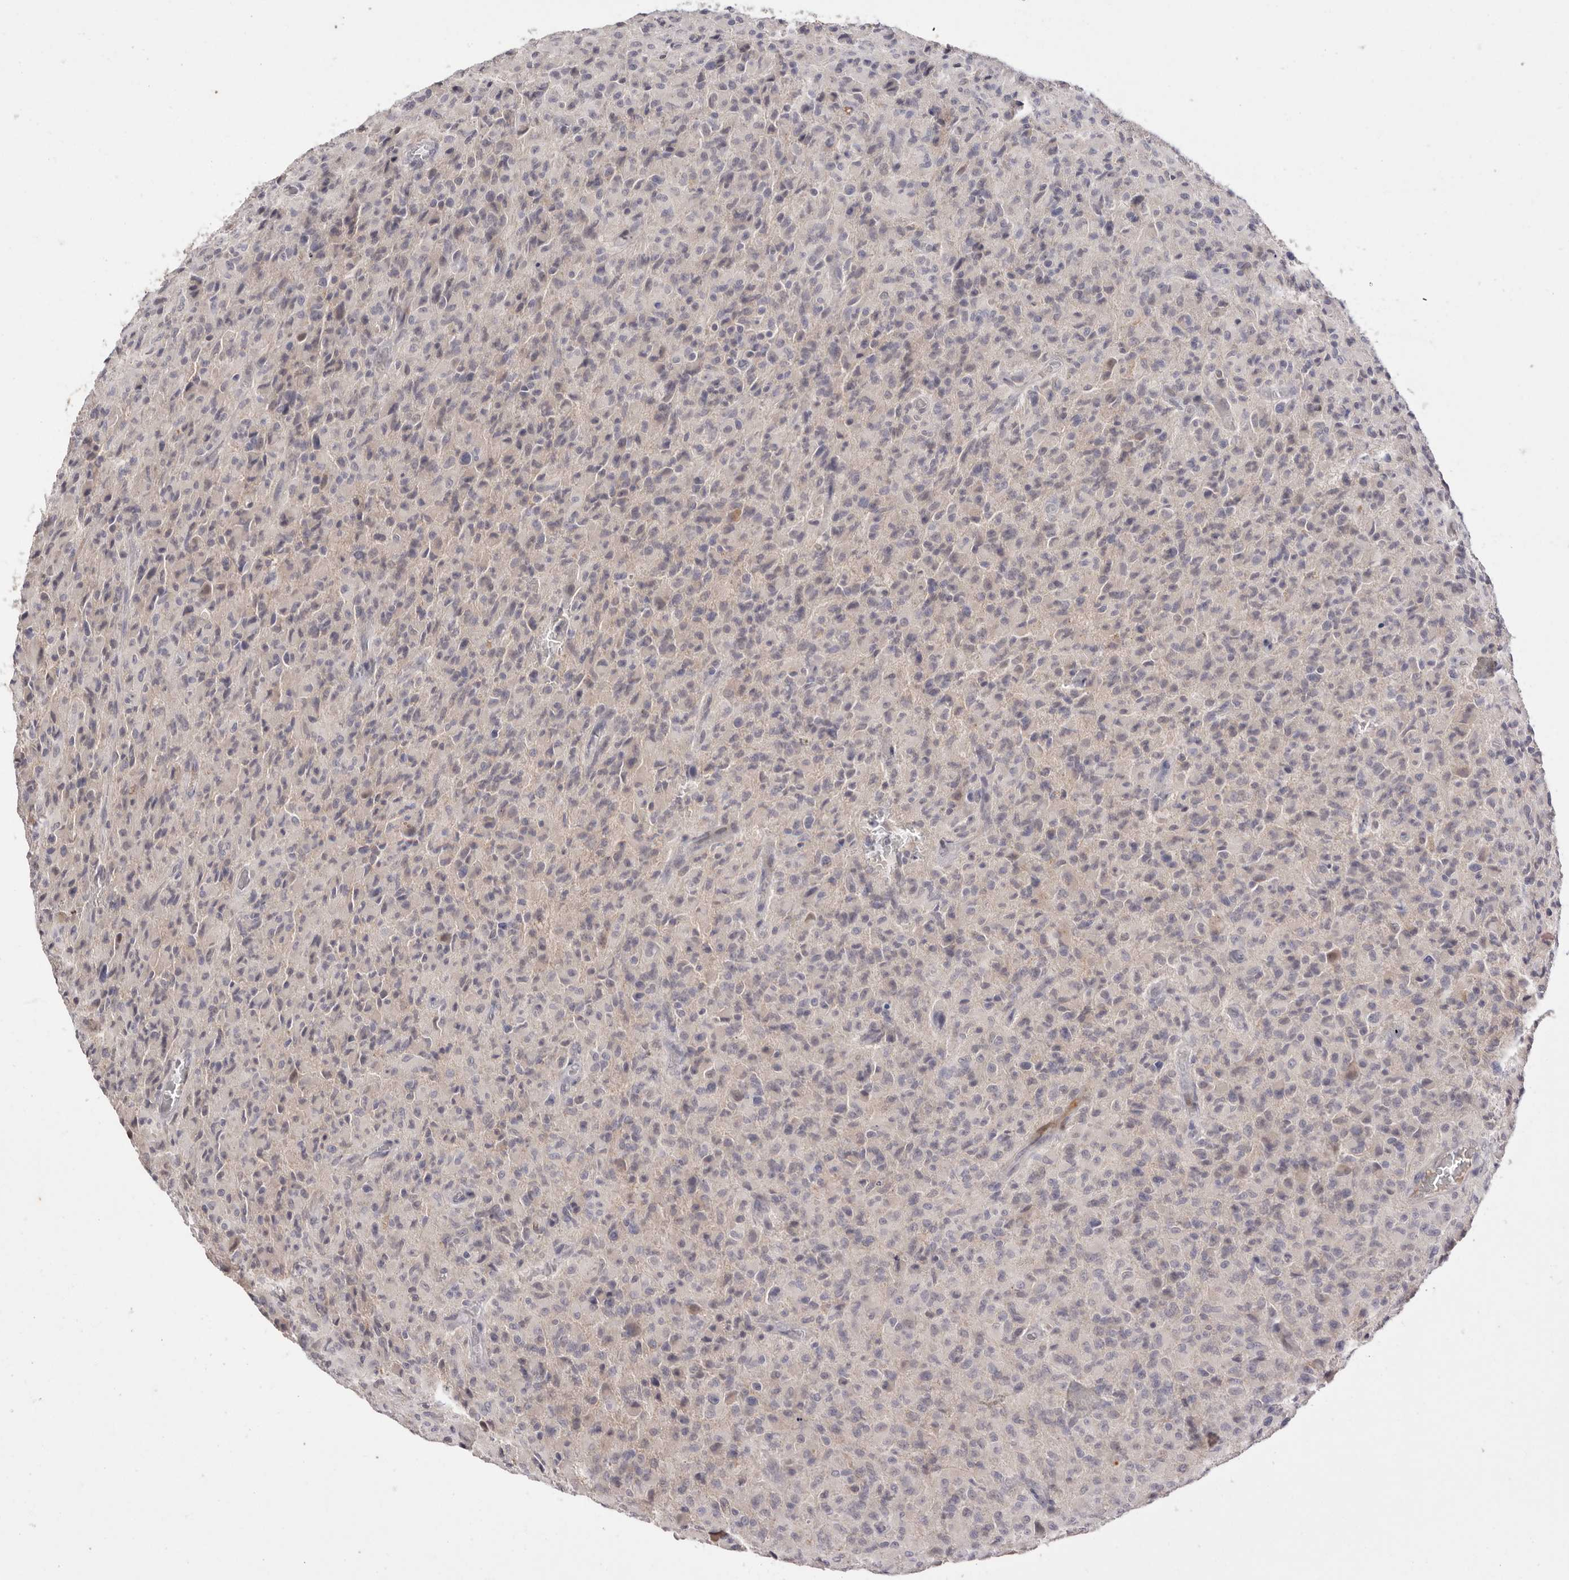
{"staining": {"intensity": "negative", "quantity": "none", "location": "none"}, "tissue": "glioma", "cell_type": "Tumor cells", "image_type": "cancer", "snomed": [{"axis": "morphology", "description": "Glioma, malignant, High grade"}, {"axis": "topography", "description": "Brain"}], "caption": "This is a image of immunohistochemistry staining of malignant glioma (high-grade), which shows no positivity in tumor cells.", "gene": "DOP1A", "patient": {"sex": "female", "age": 57}}